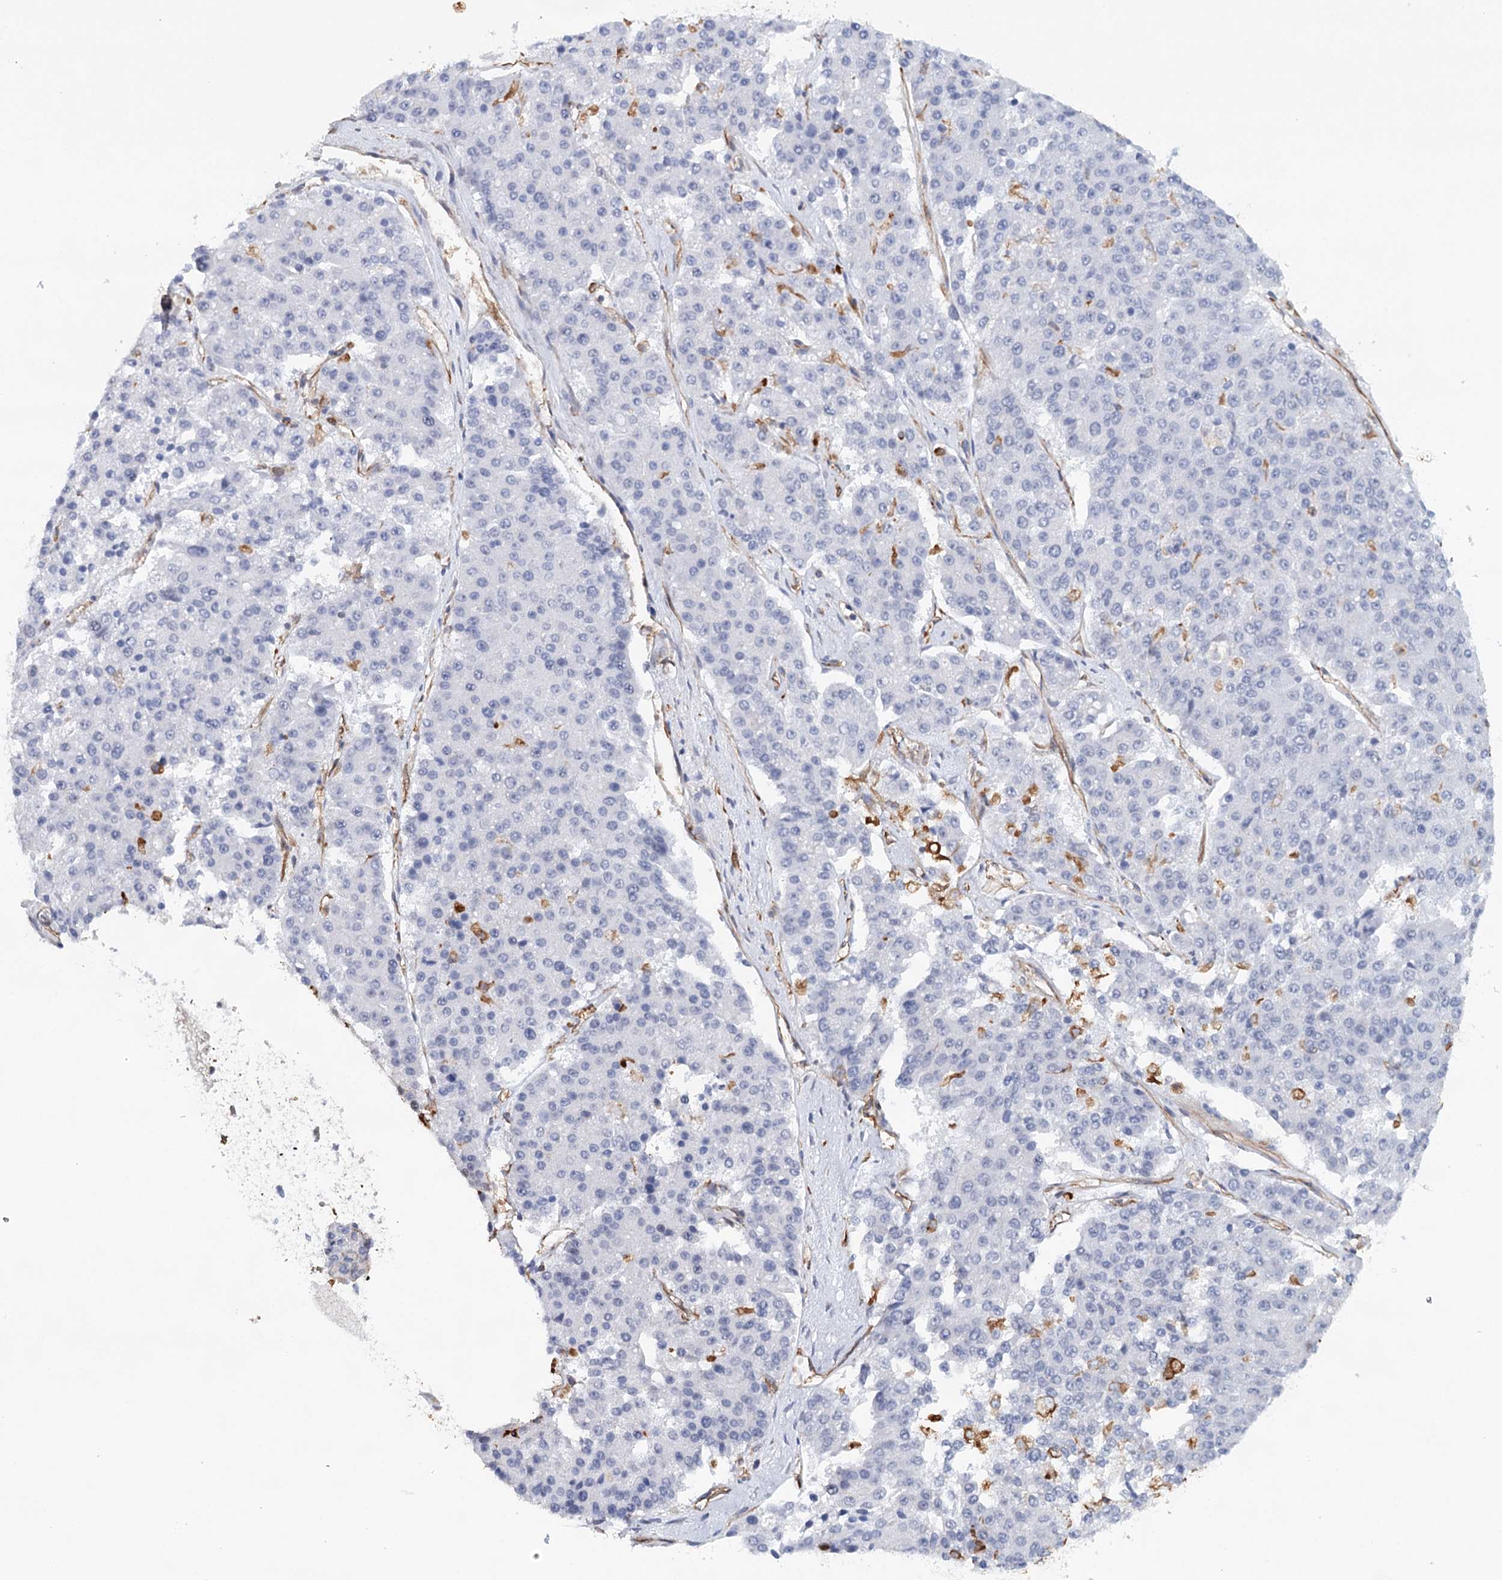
{"staining": {"intensity": "negative", "quantity": "none", "location": "none"}, "tissue": "pancreatic cancer", "cell_type": "Tumor cells", "image_type": "cancer", "snomed": [{"axis": "morphology", "description": "Adenocarcinoma, NOS"}, {"axis": "topography", "description": "Pancreas"}], "caption": "Immunohistochemistry of human adenocarcinoma (pancreatic) shows no positivity in tumor cells.", "gene": "SYNPO", "patient": {"sex": "male", "age": 50}}